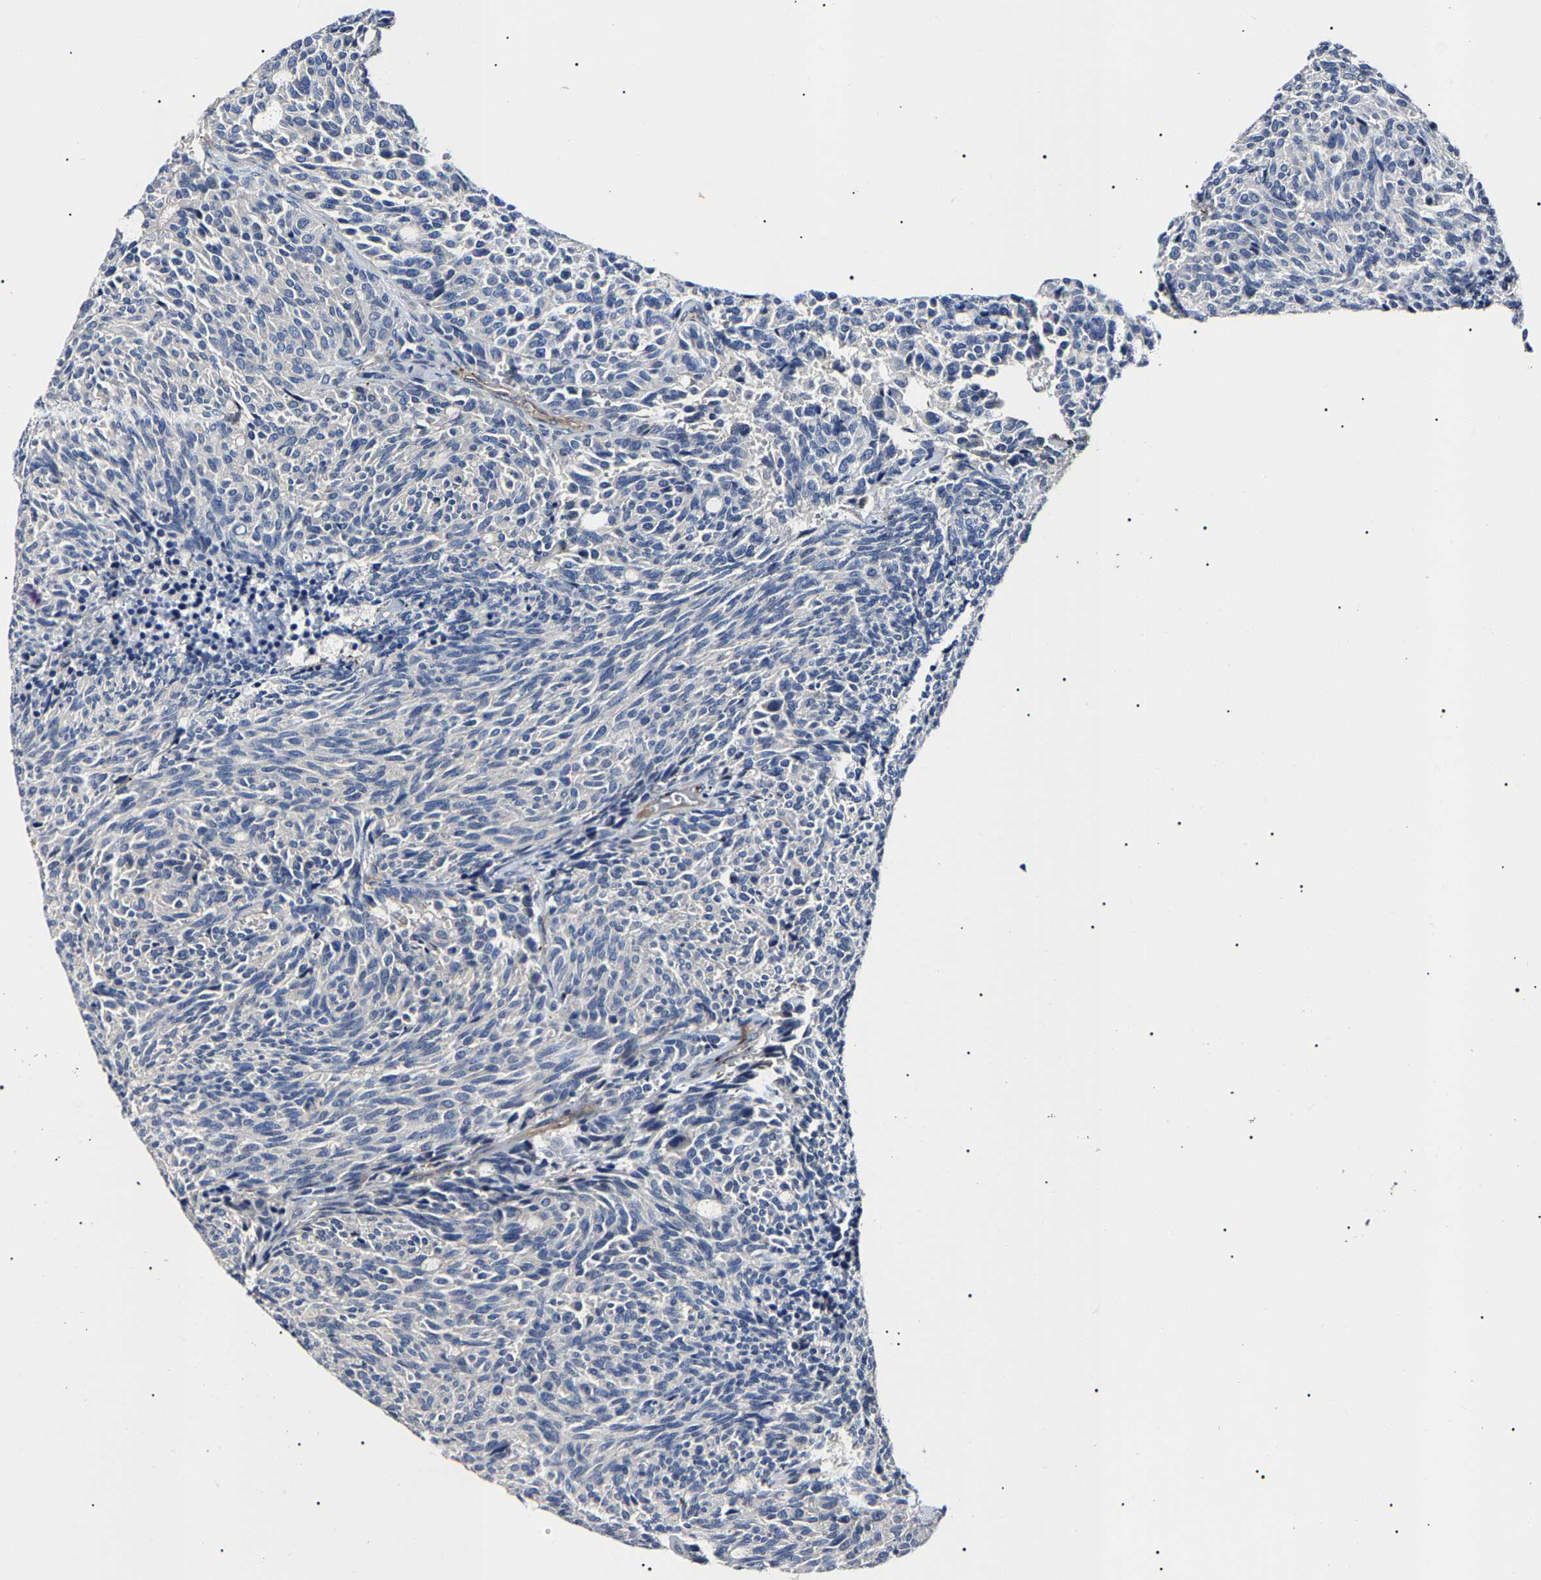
{"staining": {"intensity": "negative", "quantity": "none", "location": "none"}, "tissue": "carcinoid", "cell_type": "Tumor cells", "image_type": "cancer", "snomed": [{"axis": "morphology", "description": "Carcinoid, malignant, NOS"}, {"axis": "topography", "description": "Pancreas"}], "caption": "Tumor cells show no significant protein expression in carcinoid (malignant).", "gene": "KLHL42", "patient": {"sex": "female", "age": 54}}